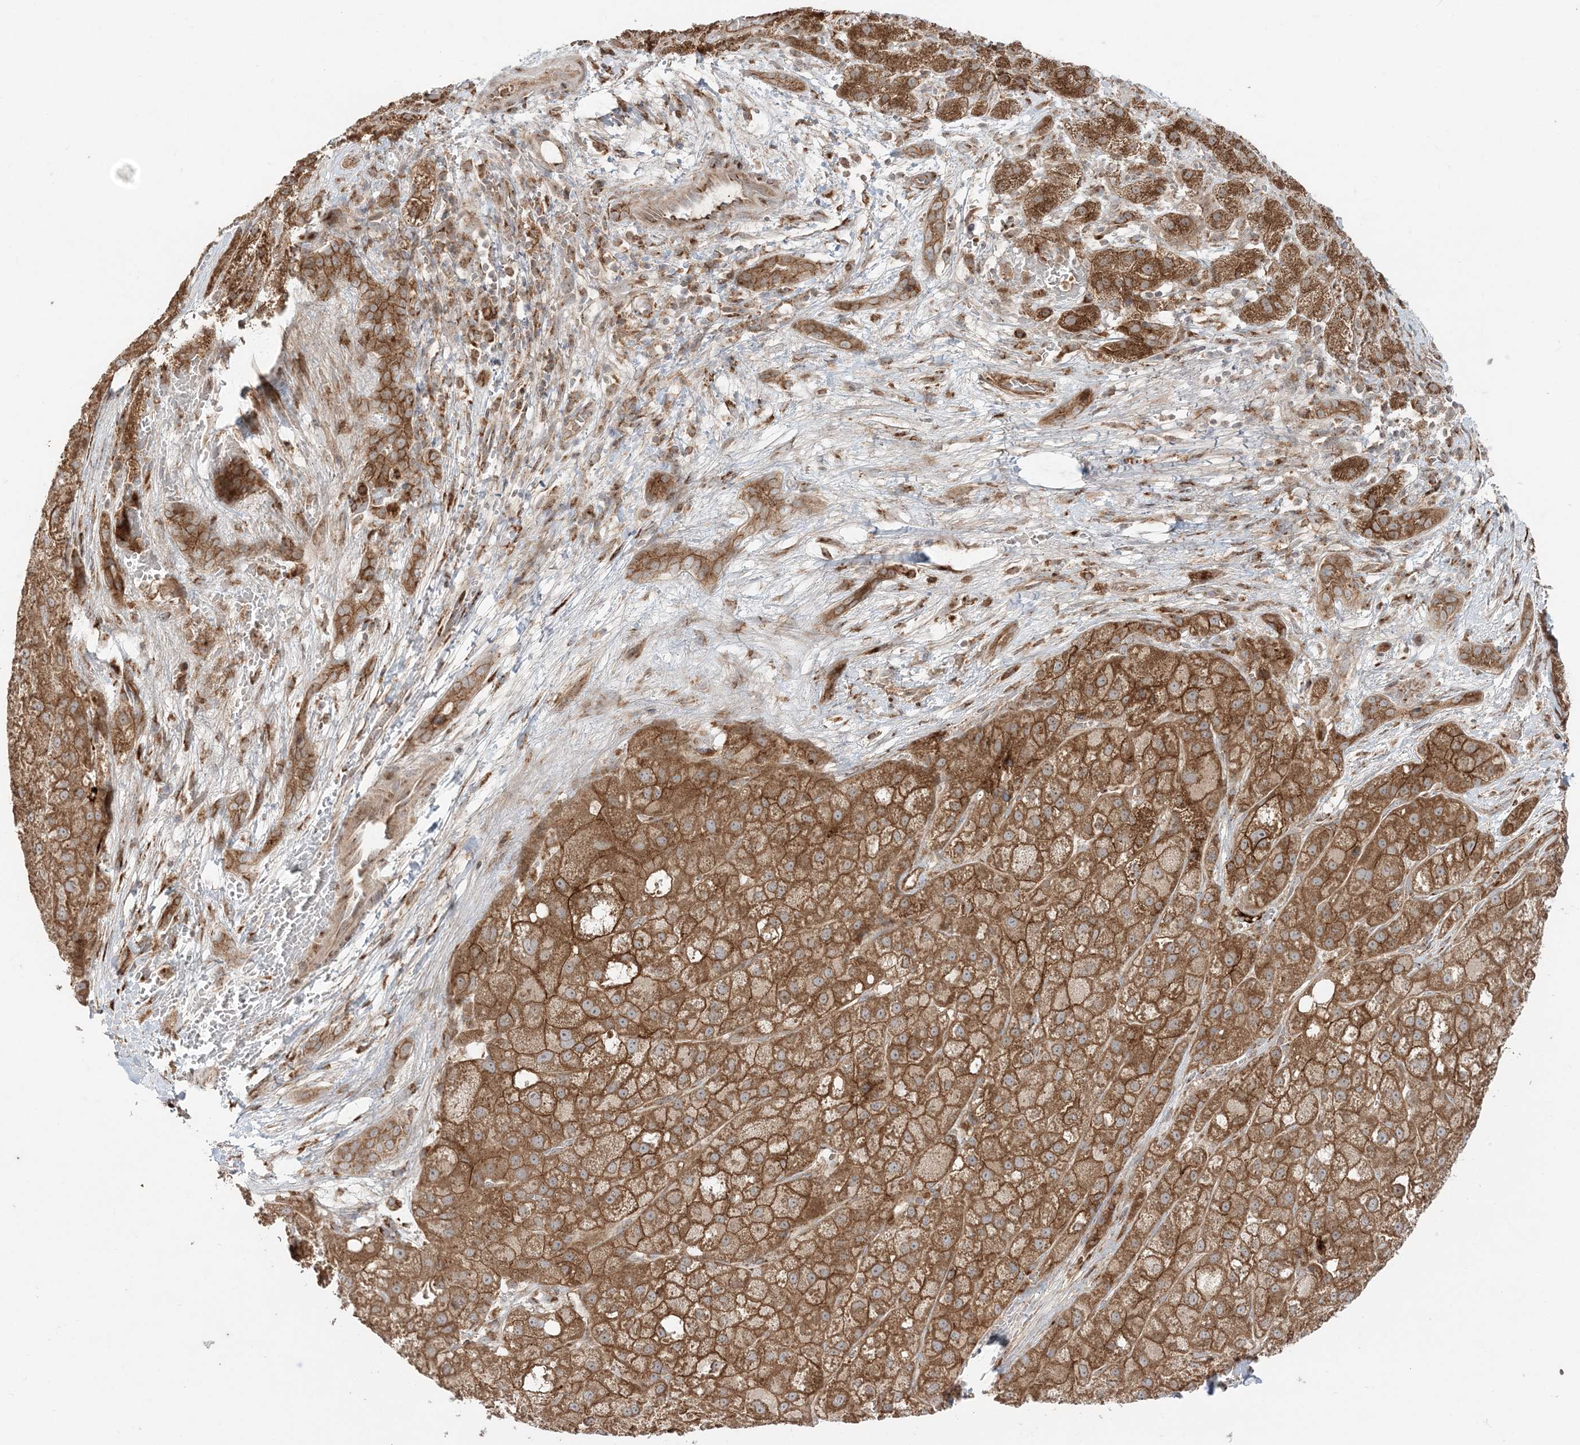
{"staining": {"intensity": "strong", "quantity": ">75%", "location": "cytoplasmic/membranous"}, "tissue": "liver cancer", "cell_type": "Tumor cells", "image_type": "cancer", "snomed": [{"axis": "morphology", "description": "Carcinoma, Hepatocellular, NOS"}, {"axis": "topography", "description": "Liver"}], "caption": "Brown immunohistochemical staining in human liver hepatocellular carcinoma reveals strong cytoplasmic/membranous positivity in about >75% of tumor cells. (DAB IHC with brightfield microscopy, high magnification).", "gene": "ABCC3", "patient": {"sex": "male", "age": 57}}